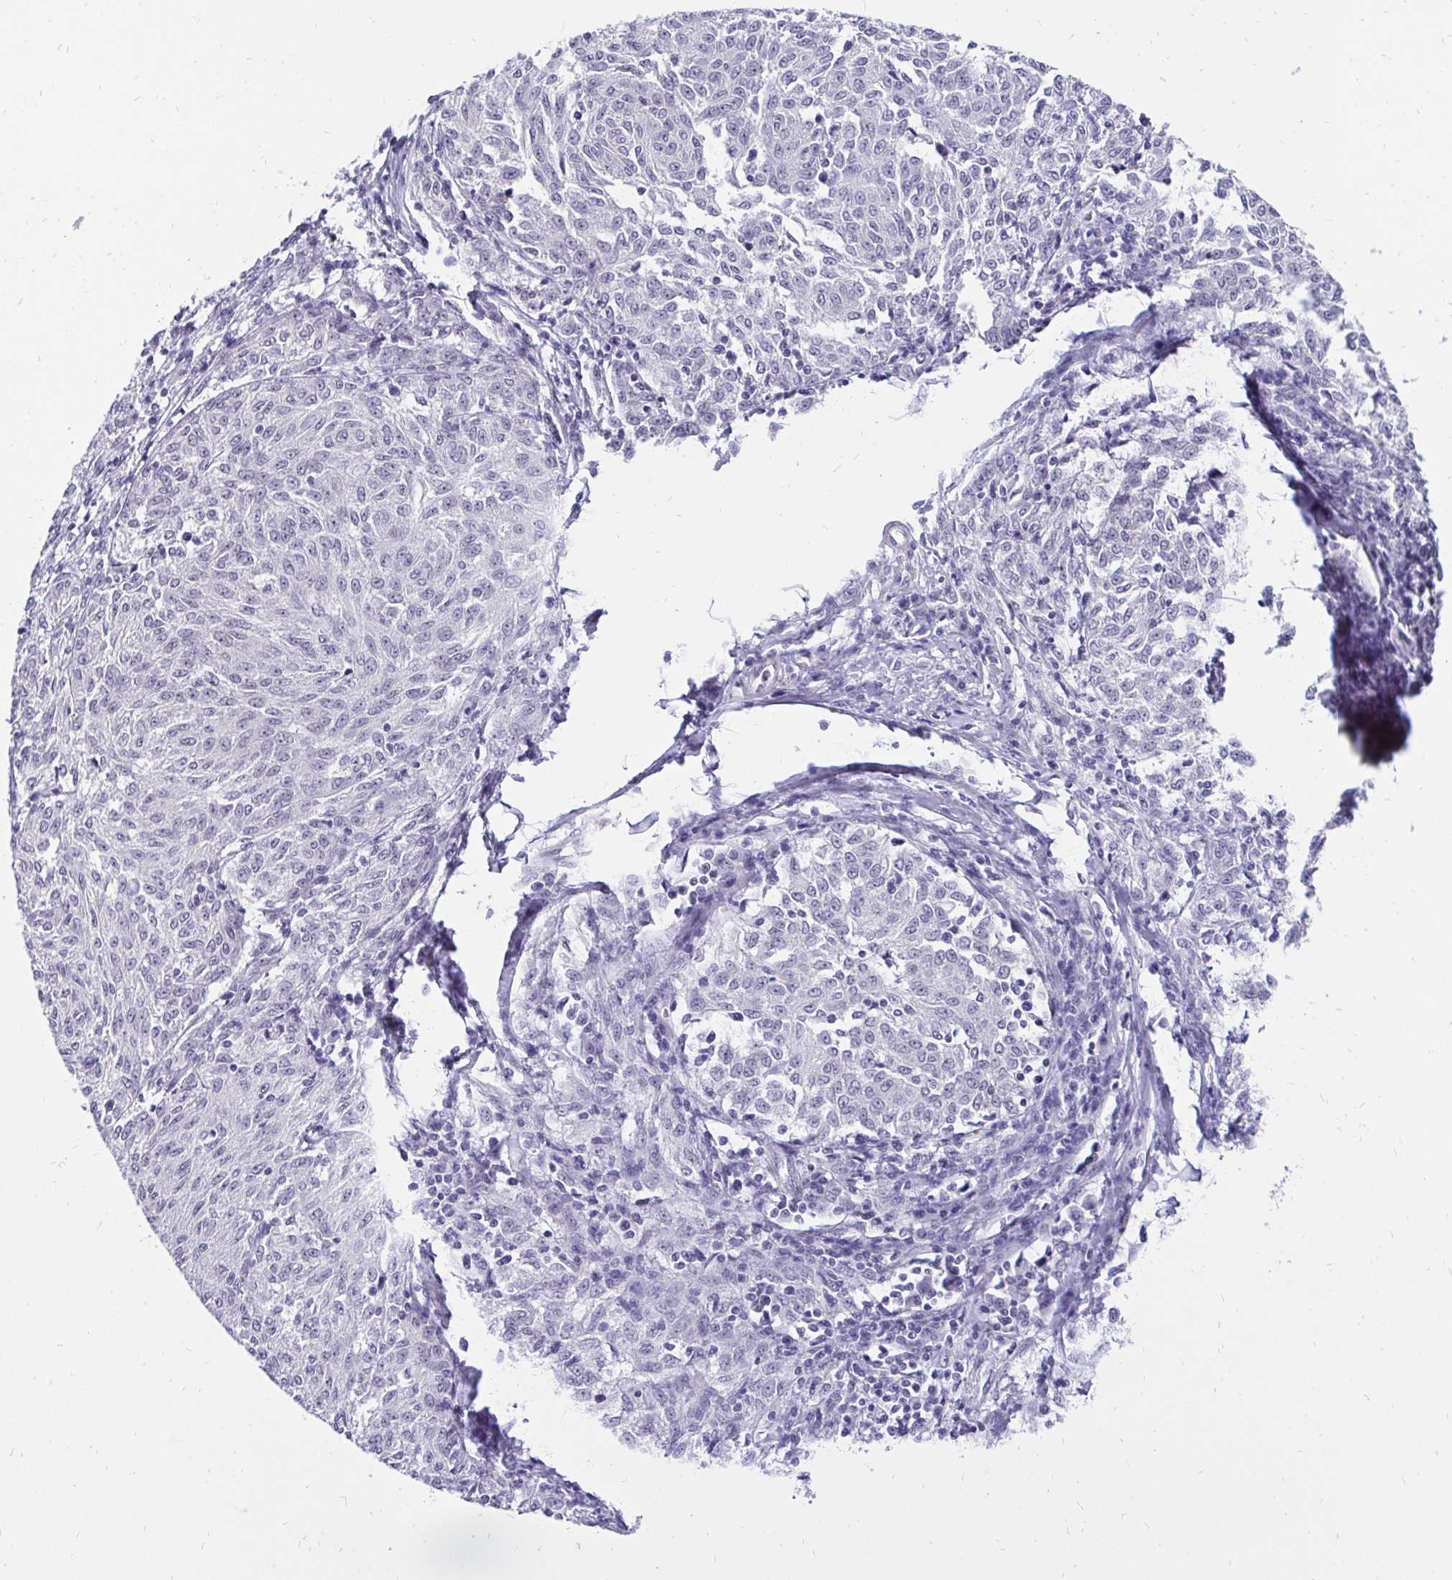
{"staining": {"intensity": "negative", "quantity": "none", "location": "none"}, "tissue": "melanoma", "cell_type": "Tumor cells", "image_type": "cancer", "snomed": [{"axis": "morphology", "description": "Malignant melanoma, NOS"}, {"axis": "topography", "description": "Skin"}], "caption": "Tumor cells show no significant protein positivity in melanoma.", "gene": "ZNF860", "patient": {"sex": "female", "age": 72}}